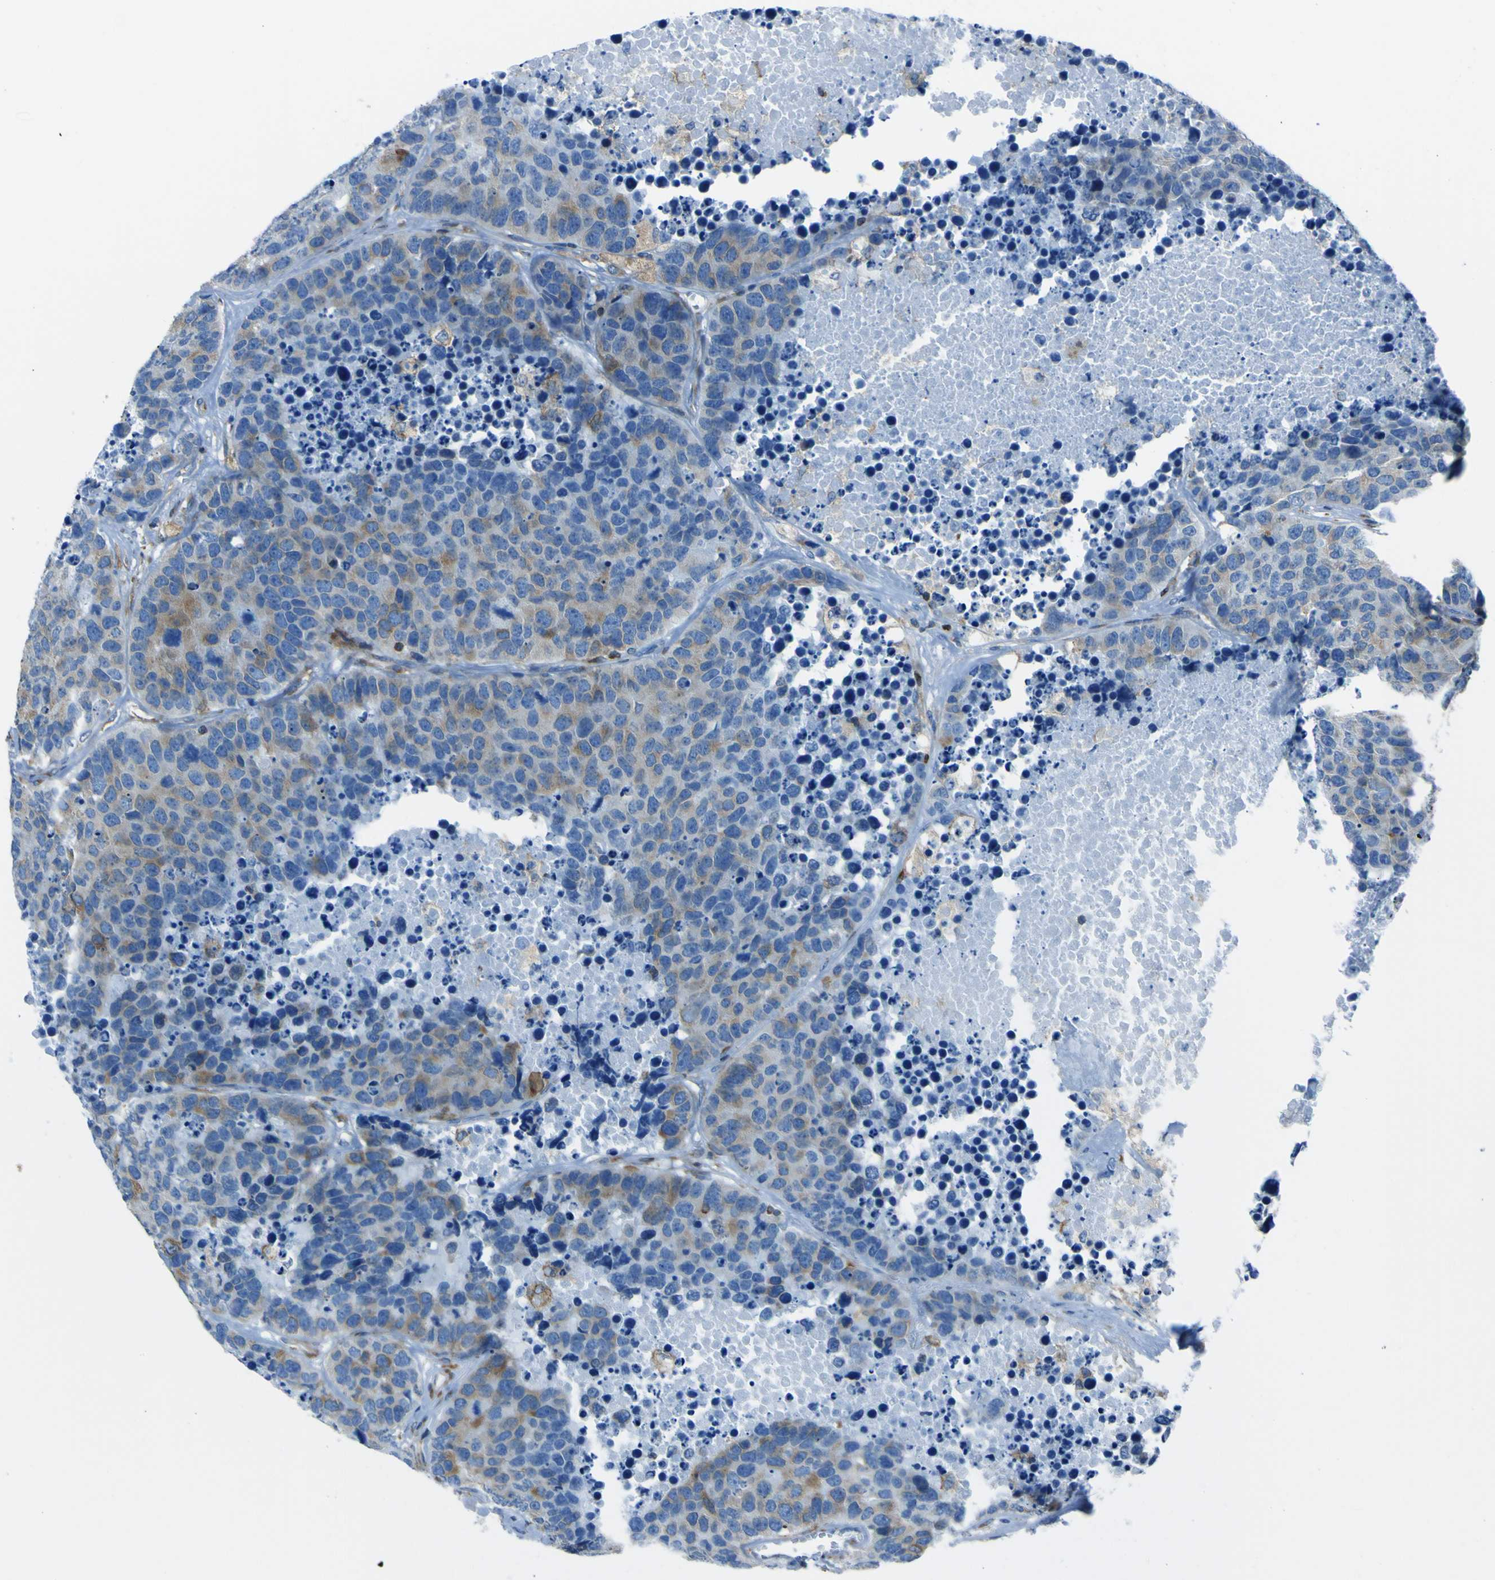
{"staining": {"intensity": "moderate", "quantity": "25%-75%", "location": "cytoplasmic/membranous"}, "tissue": "carcinoid", "cell_type": "Tumor cells", "image_type": "cancer", "snomed": [{"axis": "morphology", "description": "Carcinoid, malignant, NOS"}, {"axis": "topography", "description": "Lung"}], "caption": "Carcinoid stained for a protein (brown) displays moderate cytoplasmic/membranous positive positivity in about 25%-75% of tumor cells.", "gene": "STIM1", "patient": {"sex": "male", "age": 60}}